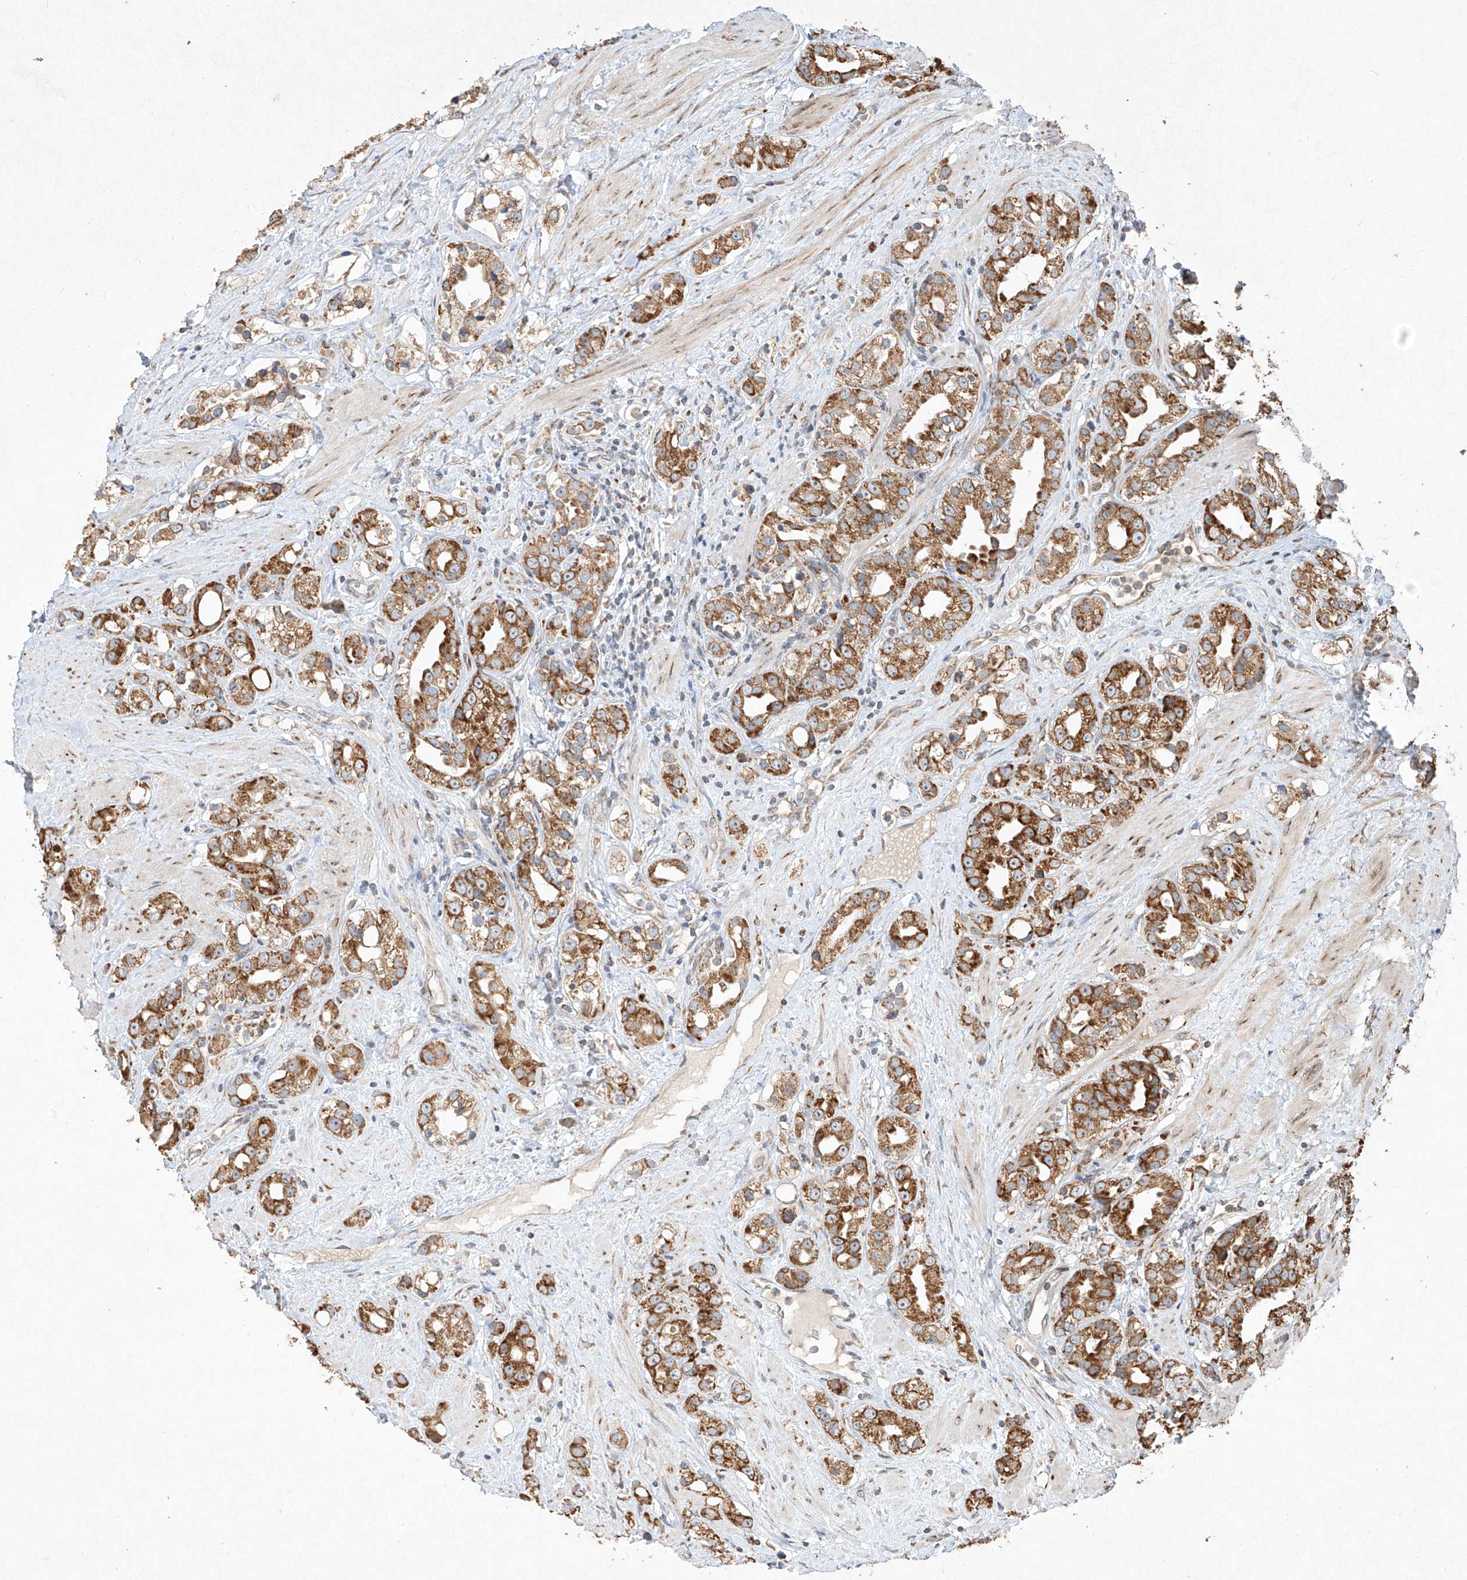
{"staining": {"intensity": "strong", "quantity": ">75%", "location": "cytoplasmic/membranous"}, "tissue": "prostate cancer", "cell_type": "Tumor cells", "image_type": "cancer", "snomed": [{"axis": "morphology", "description": "Adenocarcinoma, NOS"}, {"axis": "topography", "description": "Prostate"}], "caption": "An immunohistochemistry (IHC) histopathology image of neoplastic tissue is shown. Protein staining in brown labels strong cytoplasmic/membranous positivity in prostate cancer within tumor cells. (brown staining indicates protein expression, while blue staining denotes nuclei).", "gene": "SEMA3B", "patient": {"sex": "male", "age": 79}}